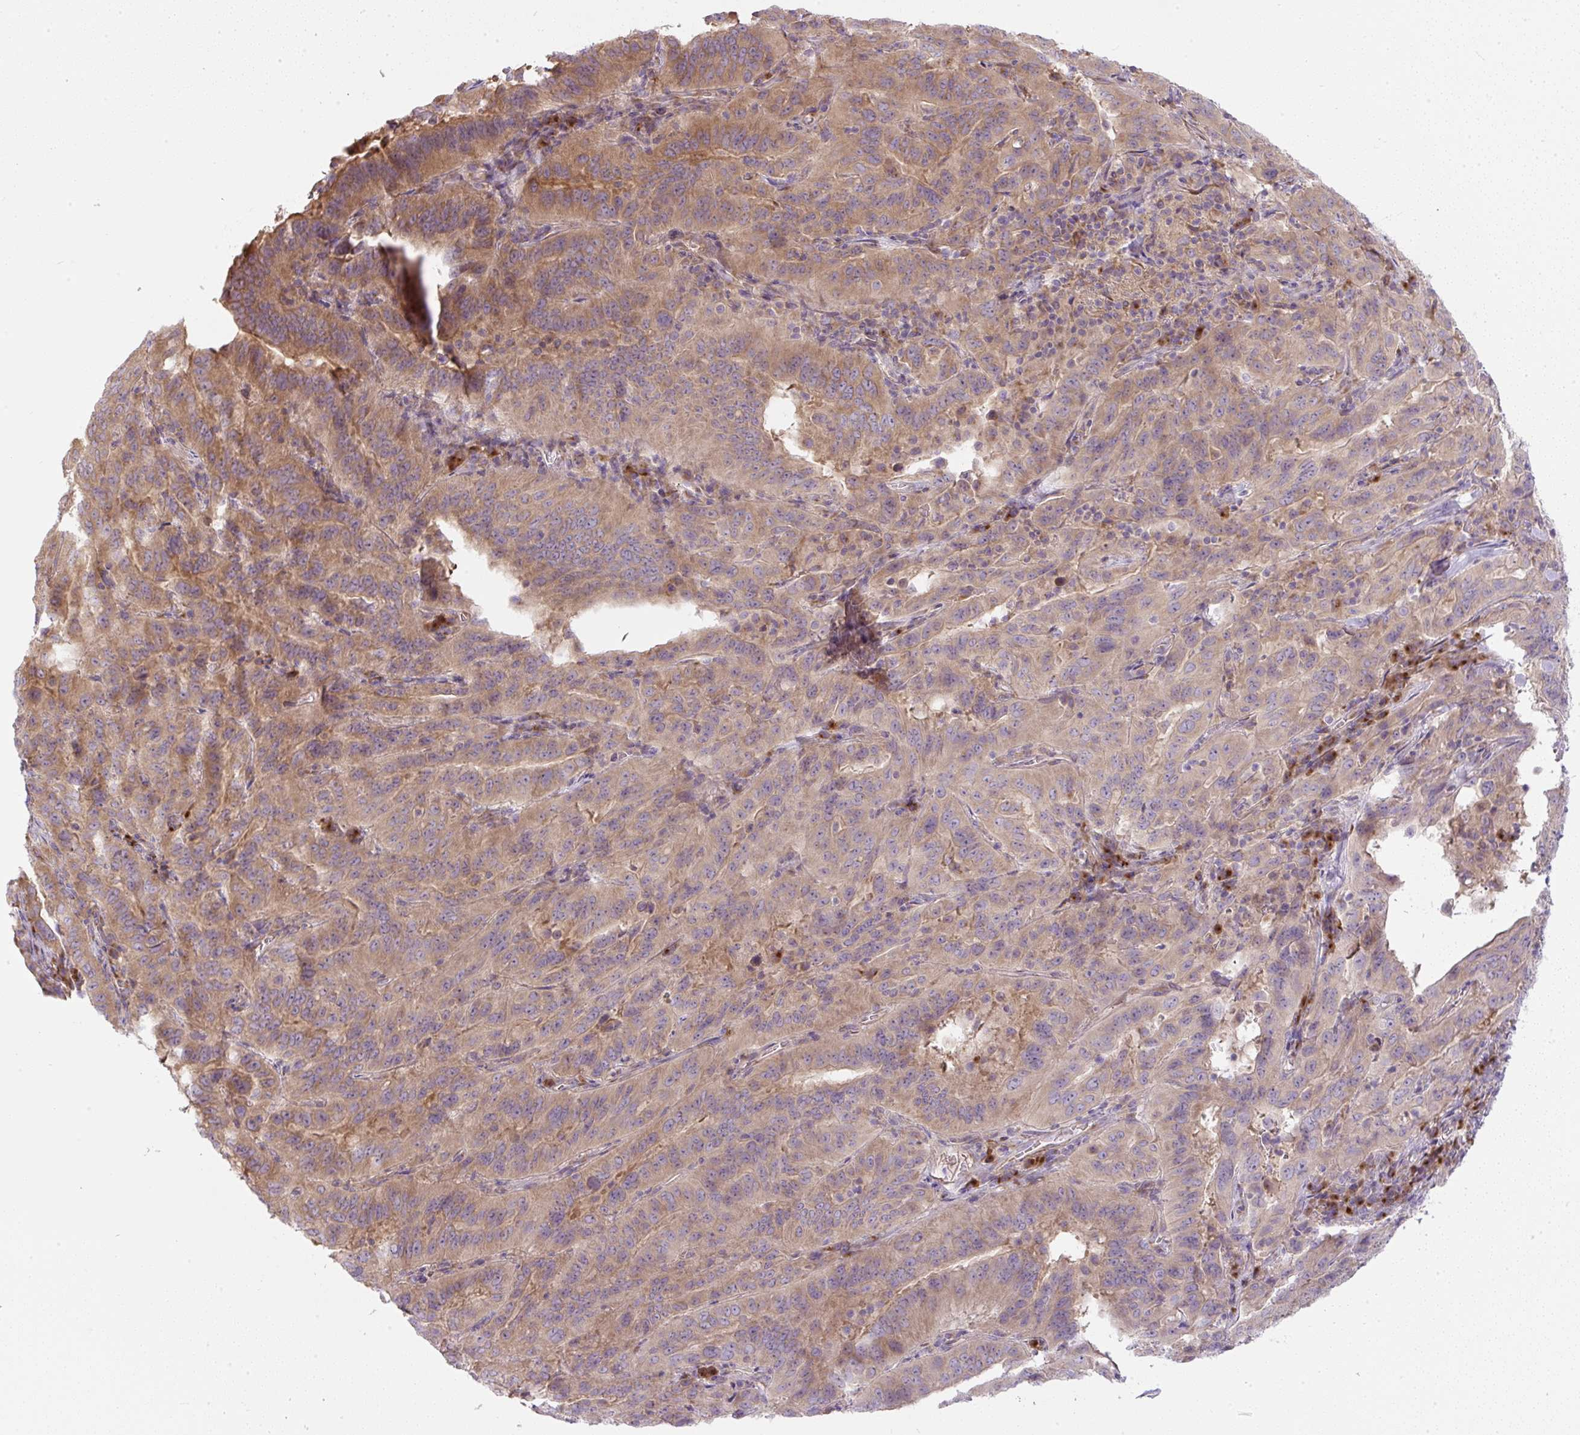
{"staining": {"intensity": "moderate", "quantity": ">75%", "location": "cytoplasmic/membranous"}, "tissue": "pancreatic cancer", "cell_type": "Tumor cells", "image_type": "cancer", "snomed": [{"axis": "morphology", "description": "Adenocarcinoma, NOS"}, {"axis": "topography", "description": "Pancreas"}], "caption": "Immunohistochemical staining of human pancreatic adenocarcinoma demonstrates moderate cytoplasmic/membranous protein expression in about >75% of tumor cells.", "gene": "MLX", "patient": {"sex": "male", "age": 63}}